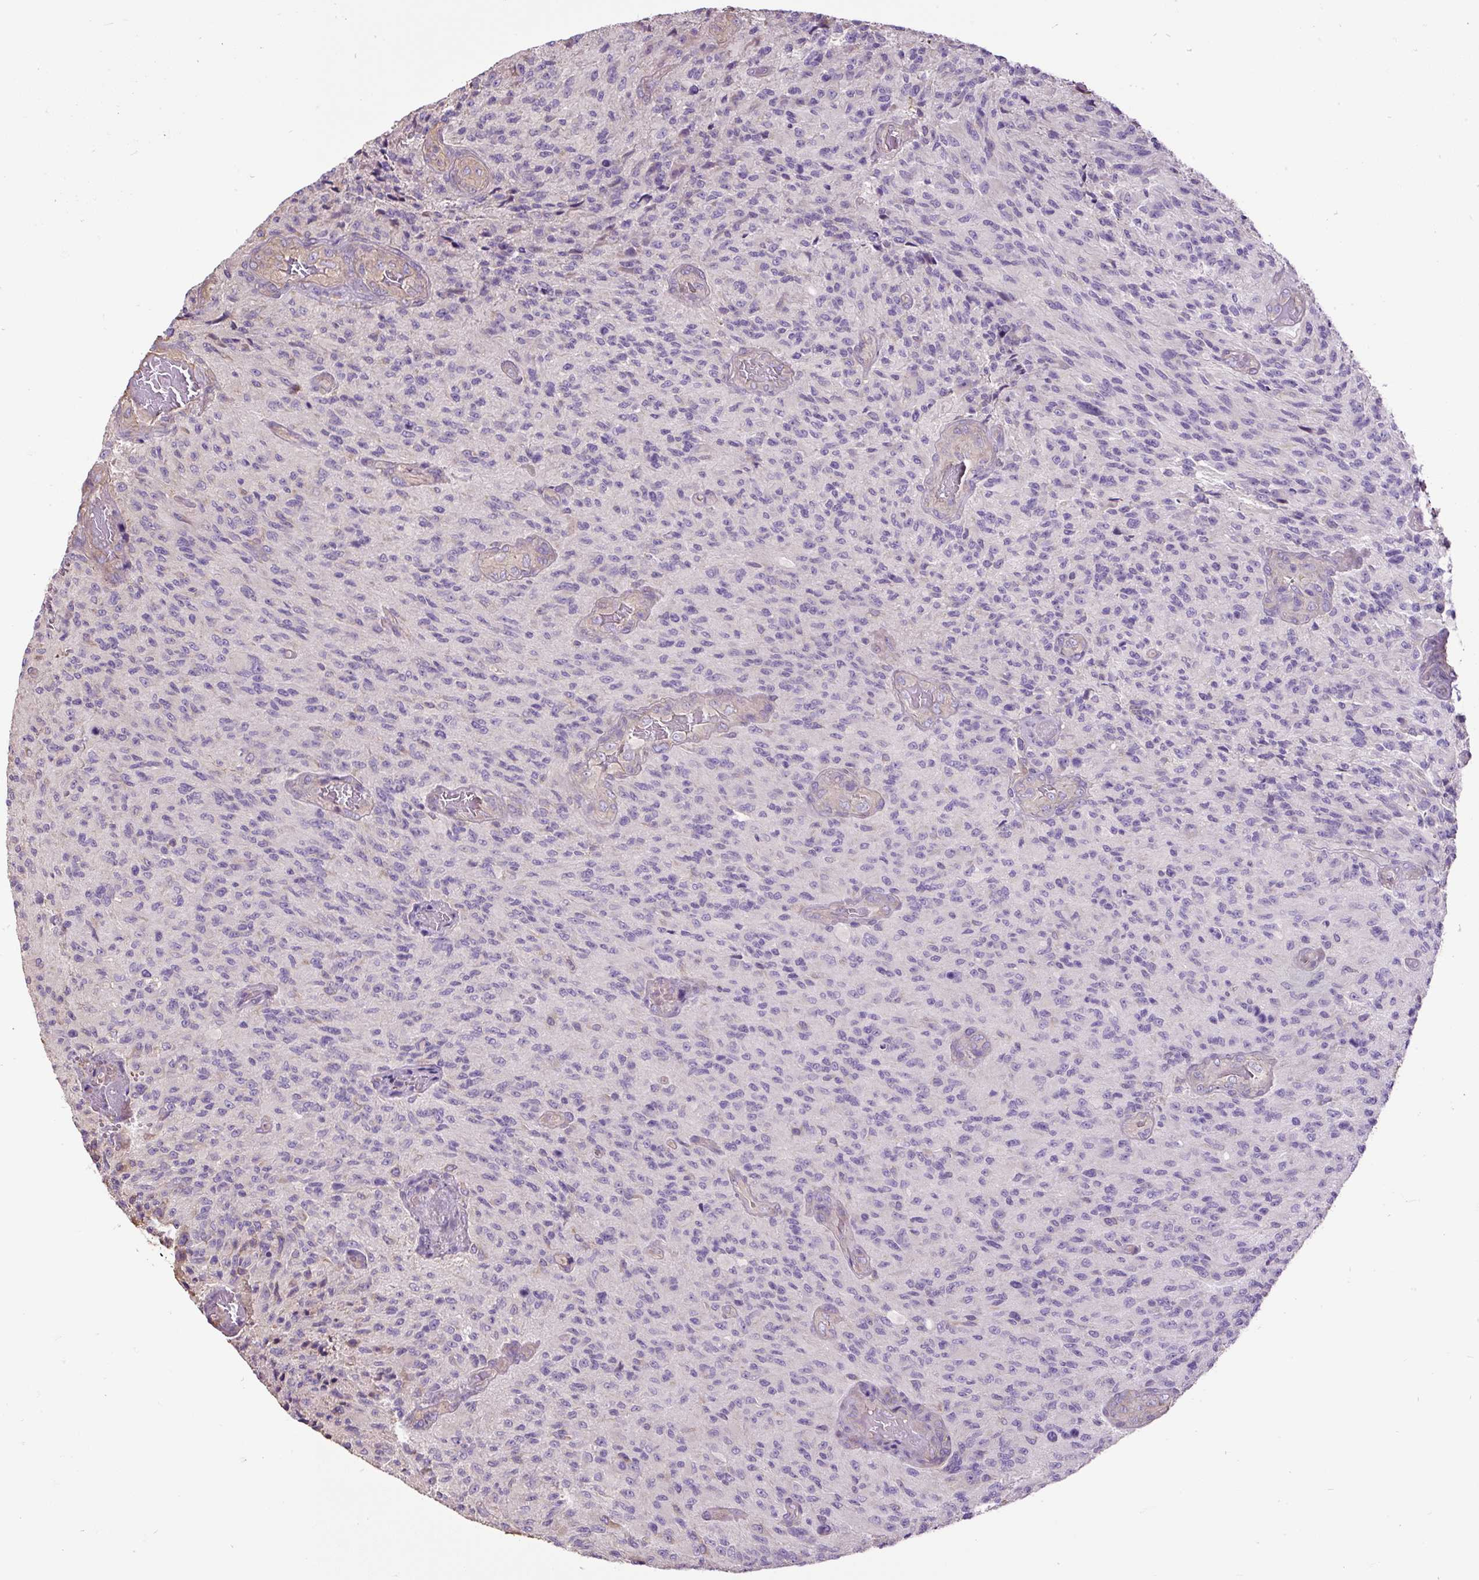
{"staining": {"intensity": "negative", "quantity": "none", "location": "none"}, "tissue": "glioma", "cell_type": "Tumor cells", "image_type": "cancer", "snomed": [{"axis": "morphology", "description": "Normal tissue, NOS"}, {"axis": "morphology", "description": "Glioma, malignant, High grade"}, {"axis": "topography", "description": "Cerebral cortex"}], "caption": "Tumor cells are negative for protein expression in human glioma.", "gene": "PDIA2", "patient": {"sex": "male", "age": 56}}